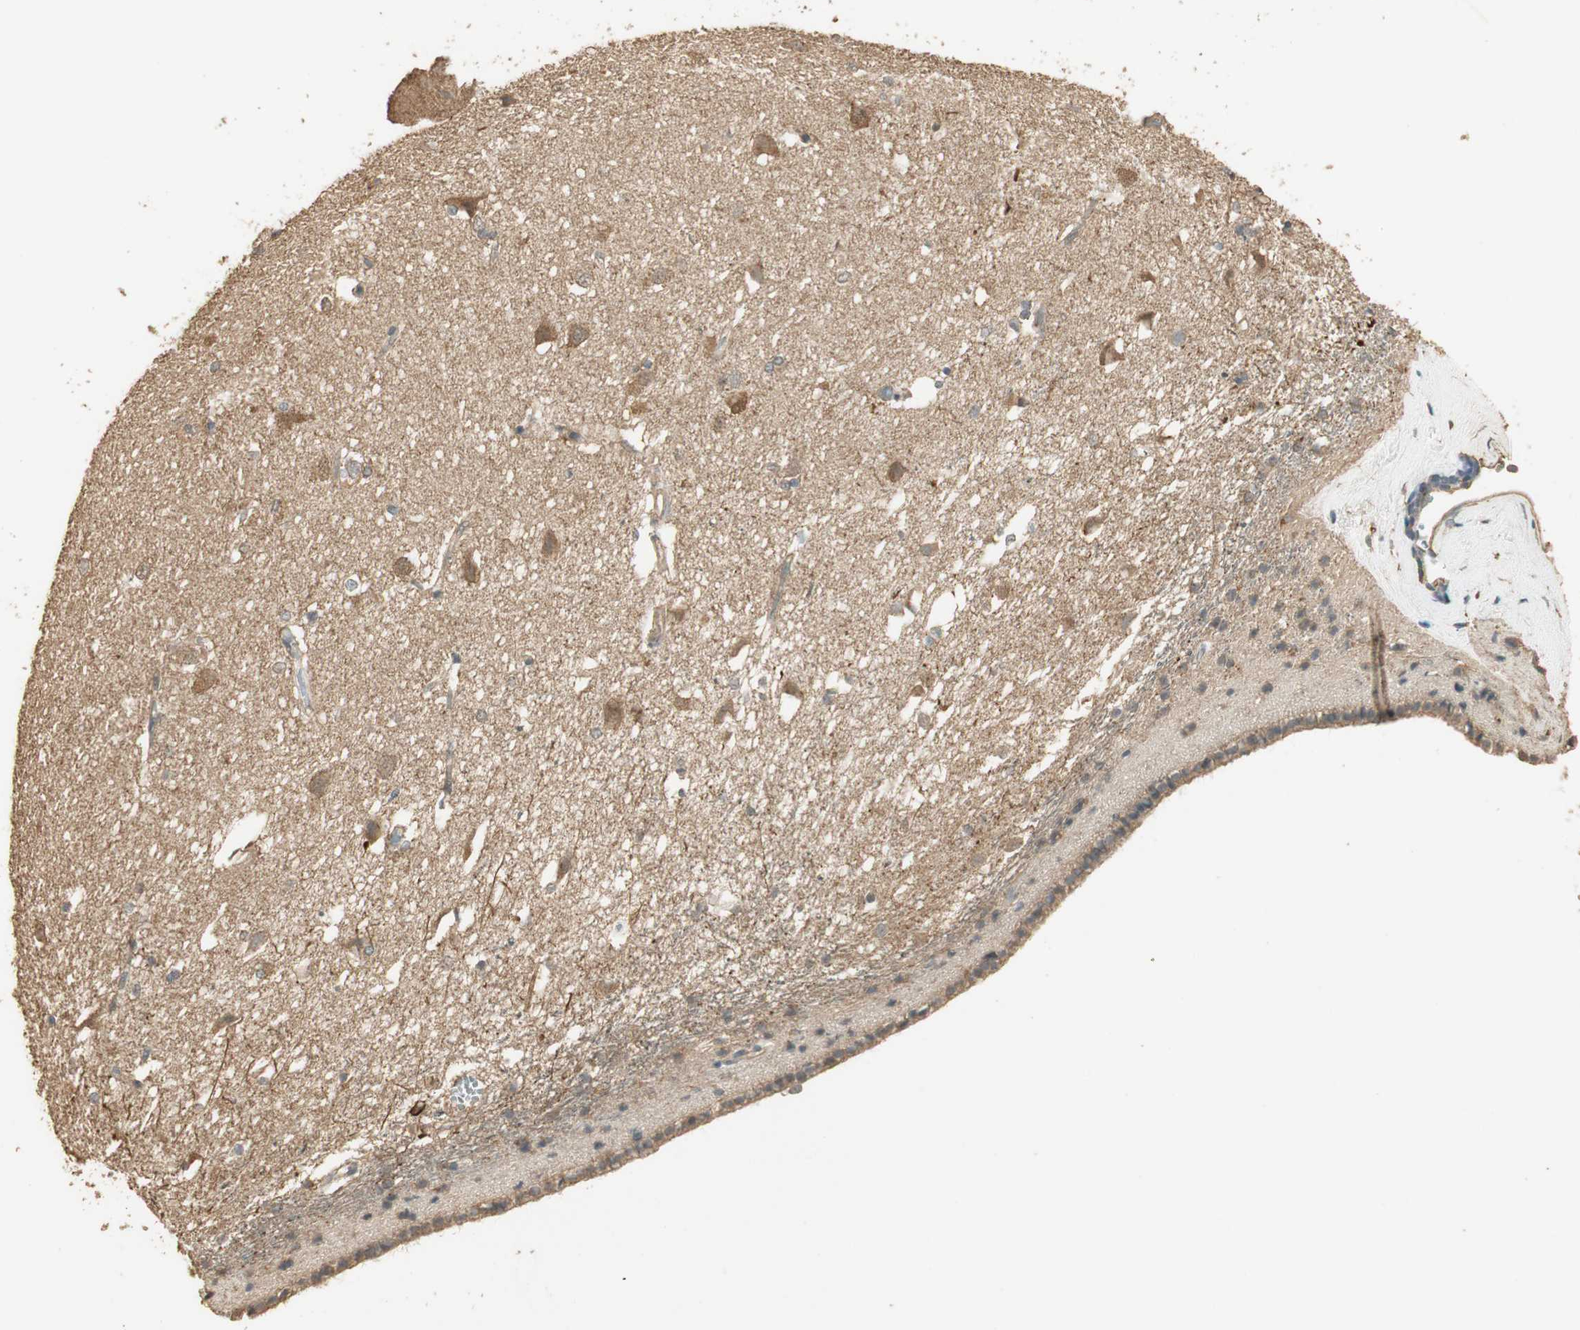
{"staining": {"intensity": "weak", "quantity": "25%-75%", "location": "cytoplasmic/membranous"}, "tissue": "caudate", "cell_type": "Glial cells", "image_type": "normal", "snomed": [{"axis": "morphology", "description": "Normal tissue, NOS"}, {"axis": "topography", "description": "Lateral ventricle wall"}], "caption": "IHC of benign caudate exhibits low levels of weak cytoplasmic/membranous positivity in about 25%-75% of glial cells. The staining was performed using DAB (3,3'-diaminobenzidine), with brown indicating positive protein expression. Nuclei are stained blue with hematoxylin.", "gene": "USP2", "patient": {"sex": "female", "age": 19}}